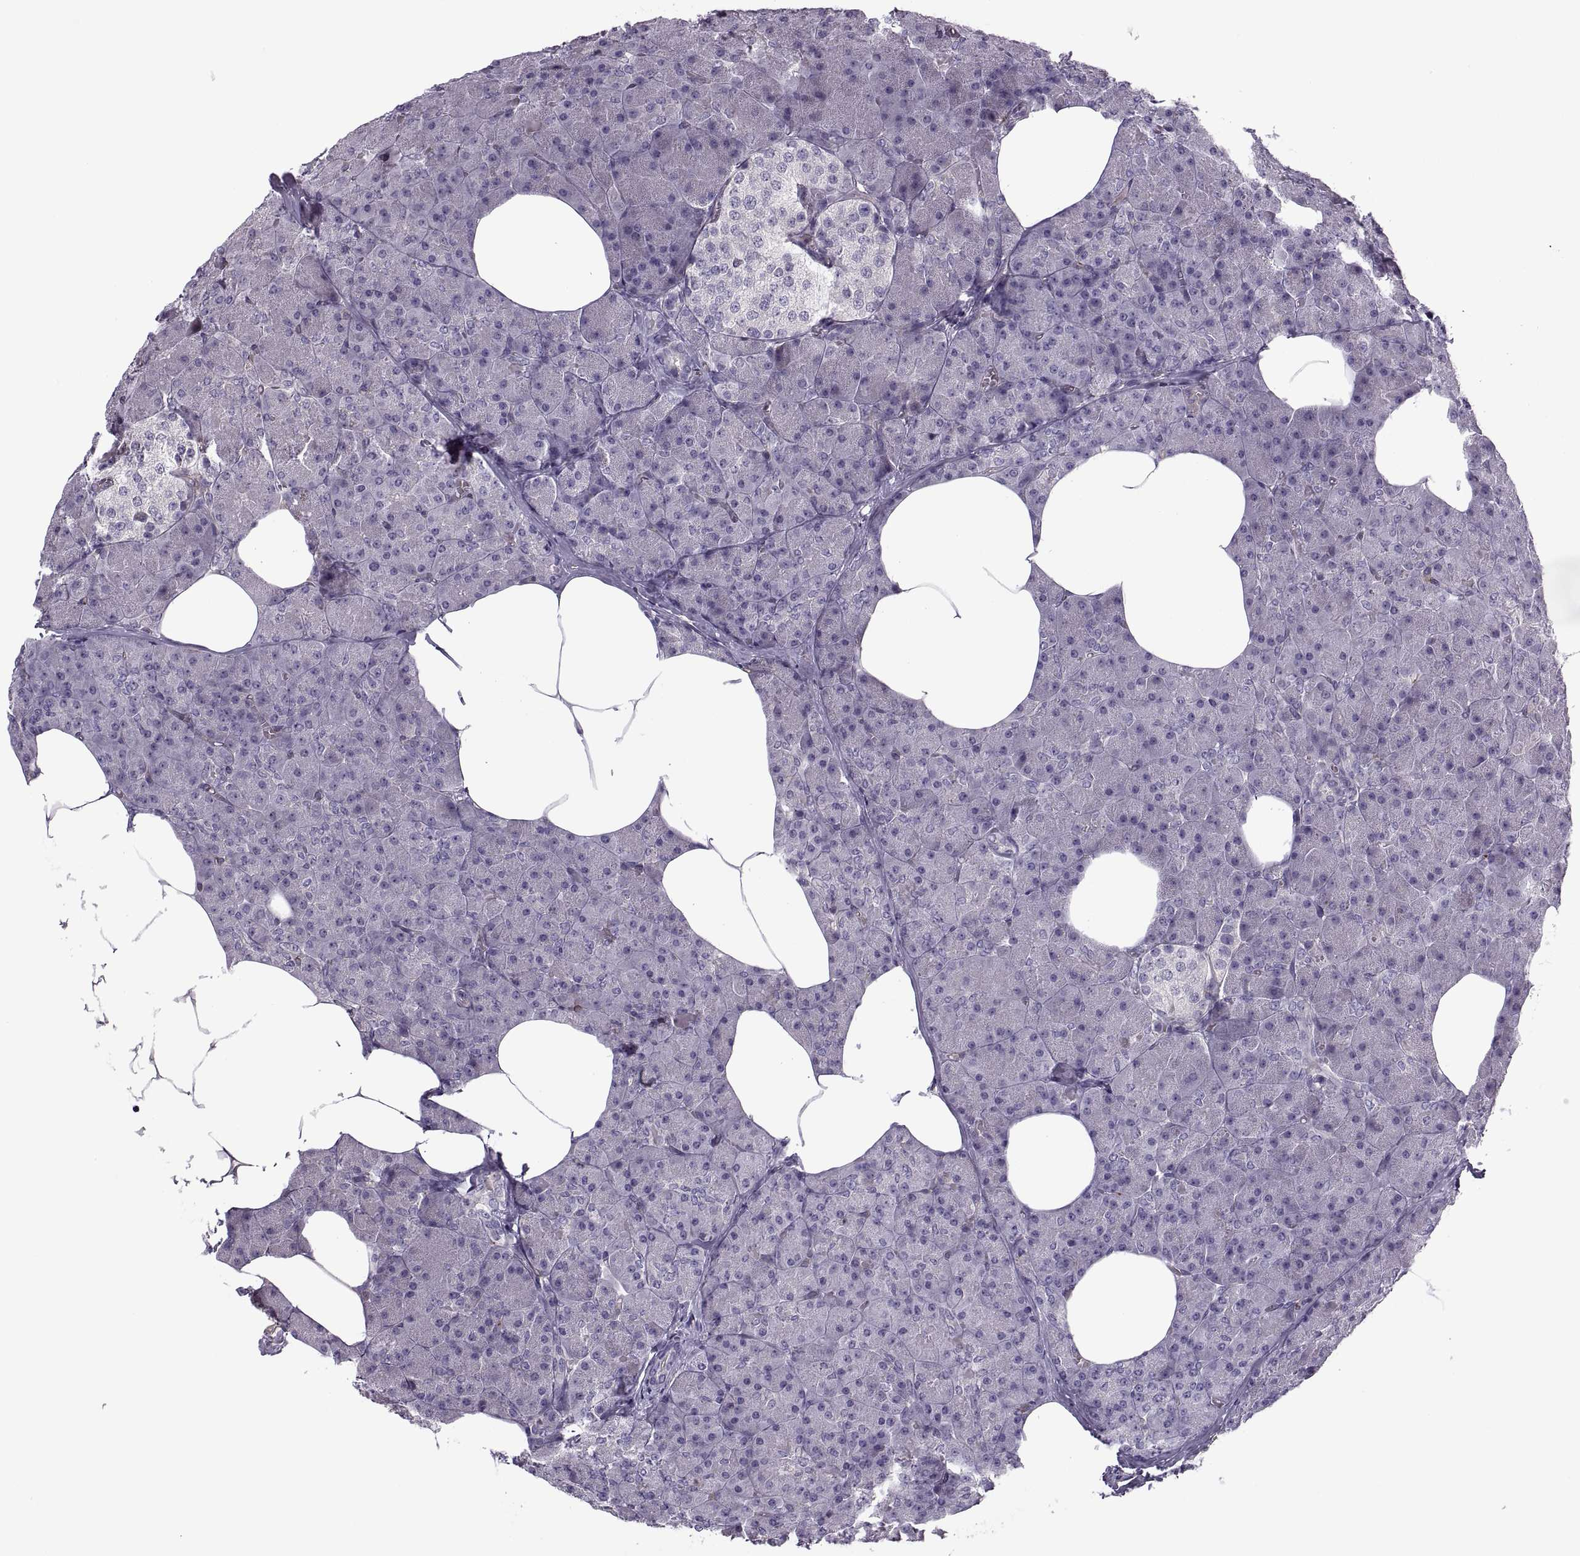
{"staining": {"intensity": "negative", "quantity": "none", "location": "none"}, "tissue": "pancreas", "cell_type": "Exocrine glandular cells", "image_type": "normal", "snomed": [{"axis": "morphology", "description": "Normal tissue, NOS"}, {"axis": "topography", "description": "Pancreas"}], "caption": "Immunohistochemical staining of unremarkable human pancreas exhibits no significant staining in exocrine glandular cells. (DAB immunohistochemistry visualized using brightfield microscopy, high magnification).", "gene": "SLC2A14", "patient": {"sex": "female", "age": 45}}